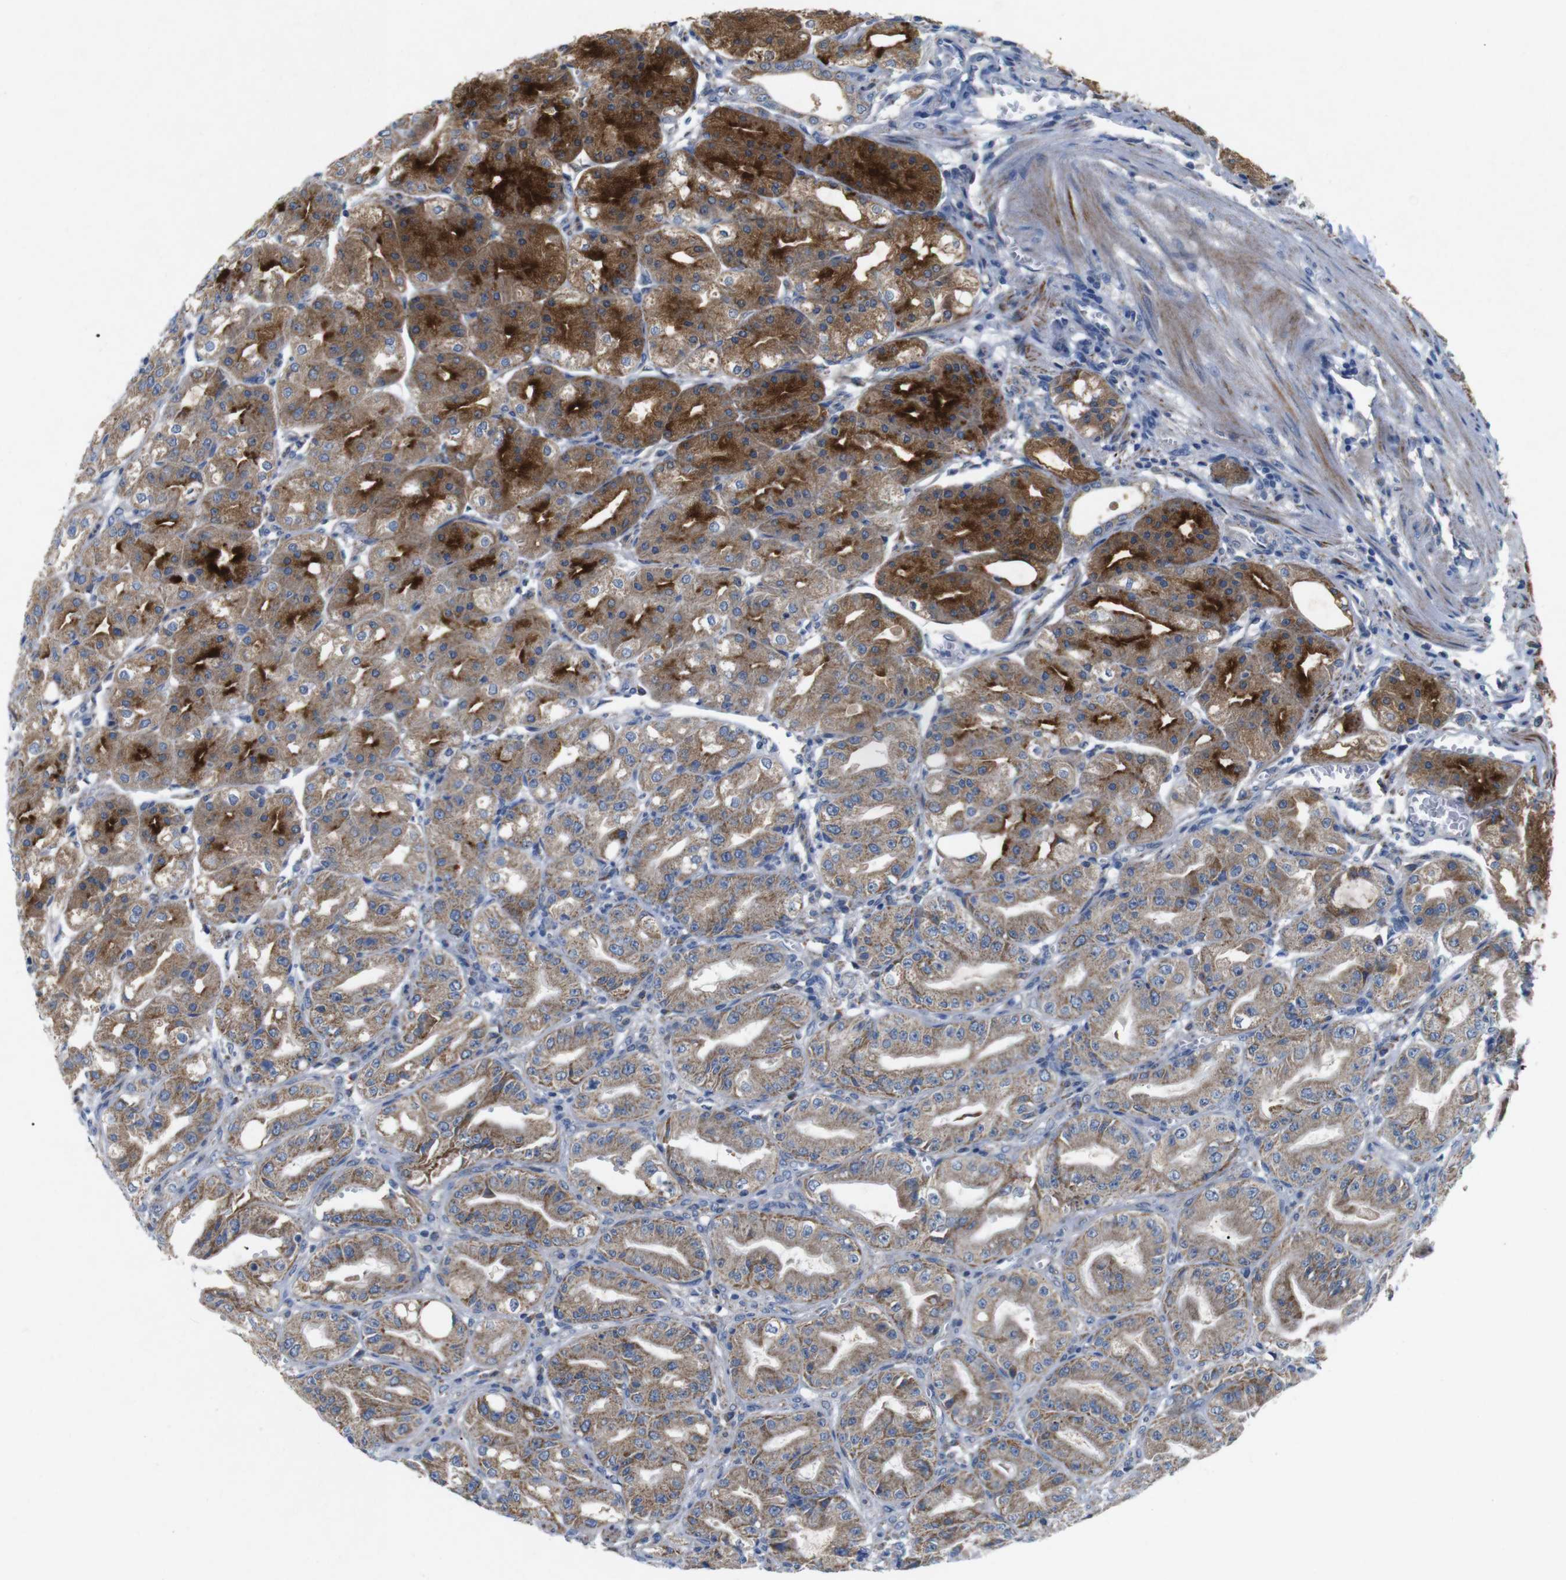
{"staining": {"intensity": "strong", "quantity": ">75%", "location": "cytoplasmic/membranous"}, "tissue": "stomach", "cell_type": "Glandular cells", "image_type": "normal", "snomed": [{"axis": "morphology", "description": "Normal tissue, NOS"}, {"axis": "topography", "description": "Stomach, lower"}], "caption": "The micrograph reveals staining of unremarkable stomach, revealing strong cytoplasmic/membranous protein positivity (brown color) within glandular cells. (IHC, brightfield microscopy, high magnification).", "gene": "F2RL1", "patient": {"sex": "male", "age": 71}}